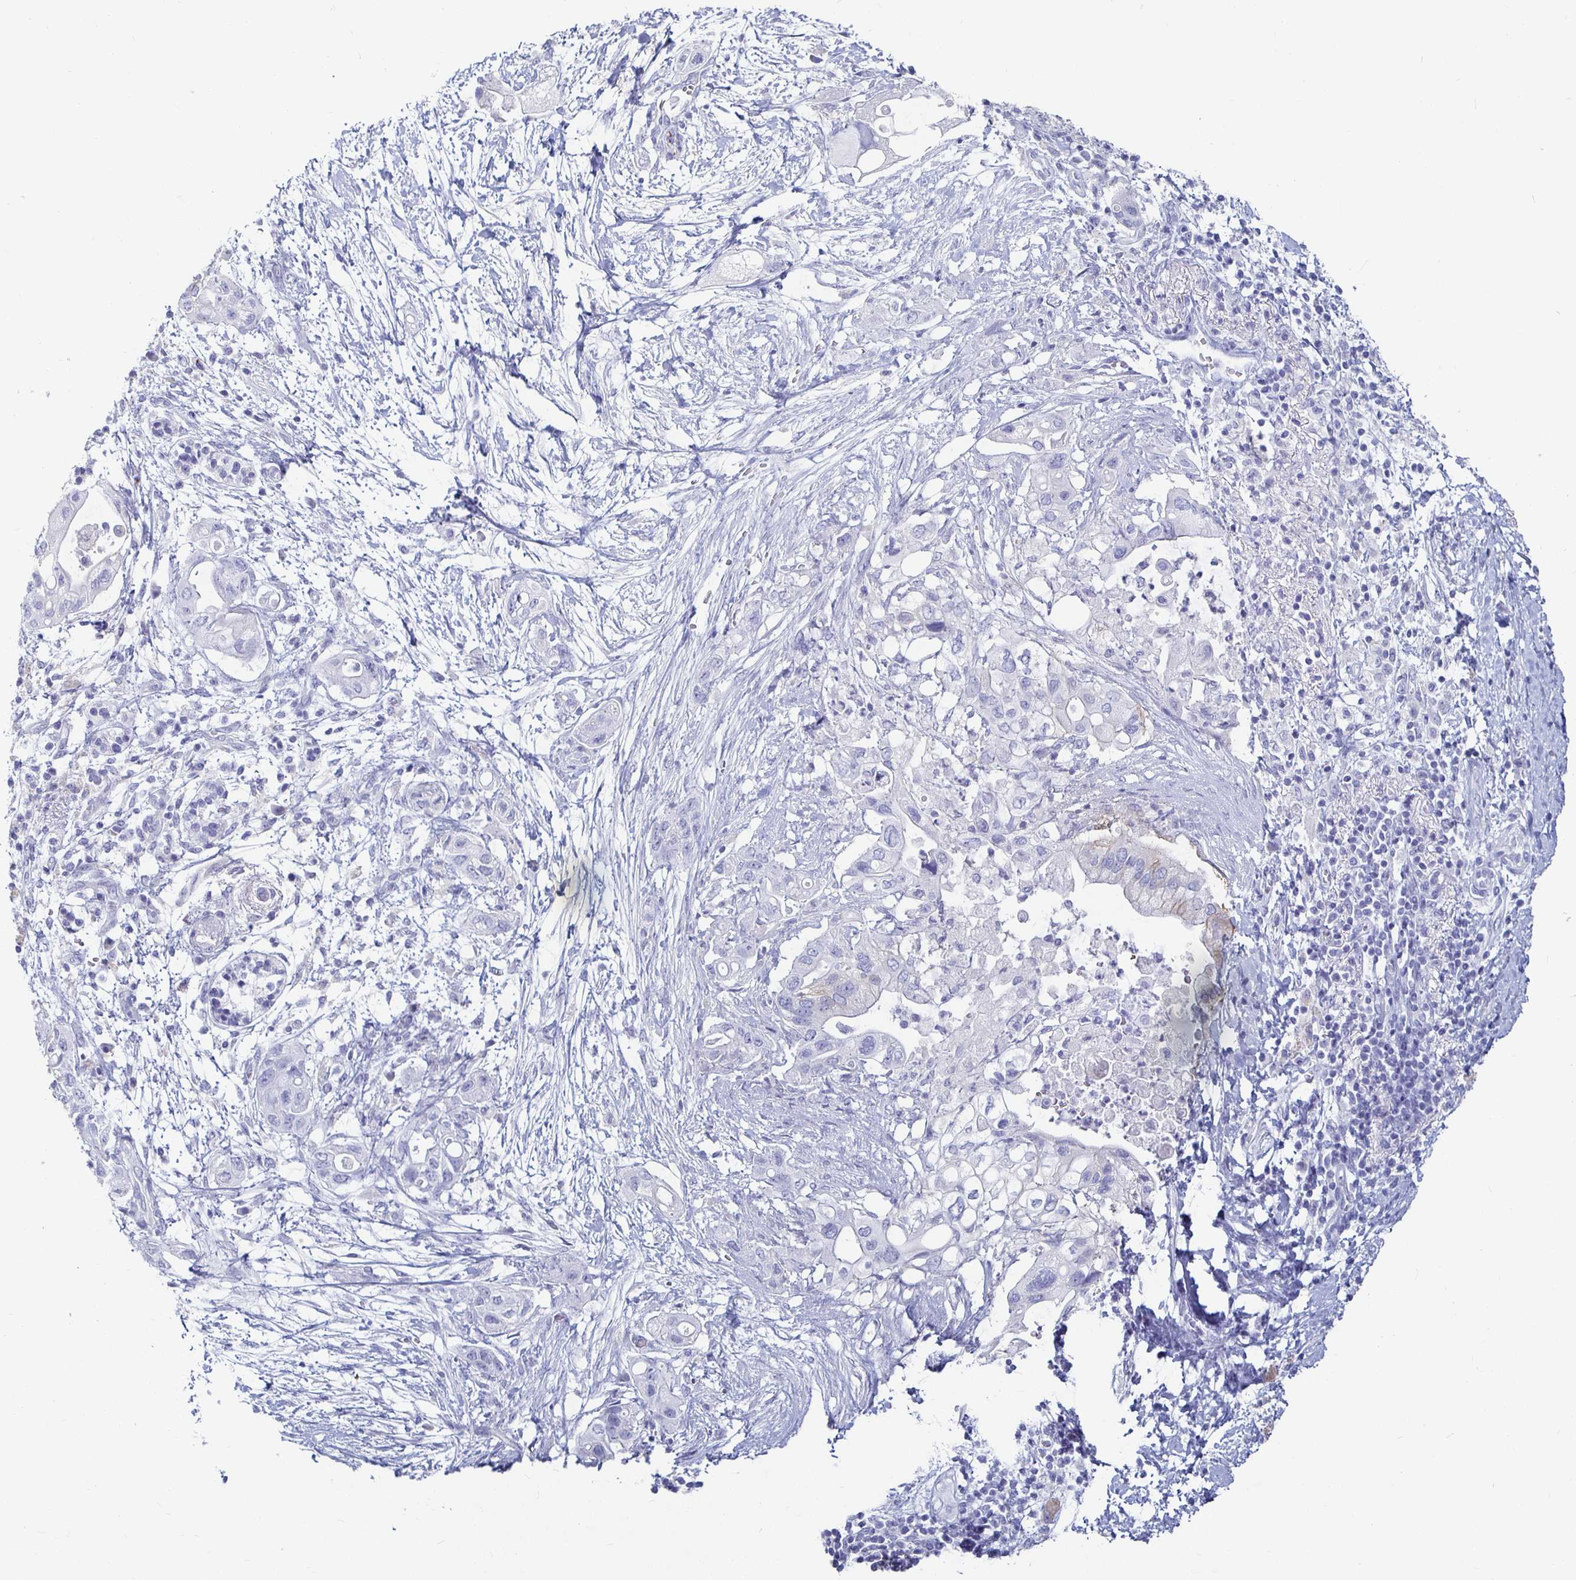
{"staining": {"intensity": "weak", "quantity": "<25%", "location": "cytoplasmic/membranous"}, "tissue": "pancreatic cancer", "cell_type": "Tumor cells", "image_type": "cancer", "snomed": [{"axis": "morphology", "description": "Adenocarcinoma, NOS"}, {"axis": "topography", "description": "Pancreas"}], "caption": "High power microscopy histopathology image of an immunohistochemistry histopathology image of pancreatic cancer, revealing no significant staining in tumor cells.", "gene": "CA9", "patient": {"sex": "female", "age": 72}}